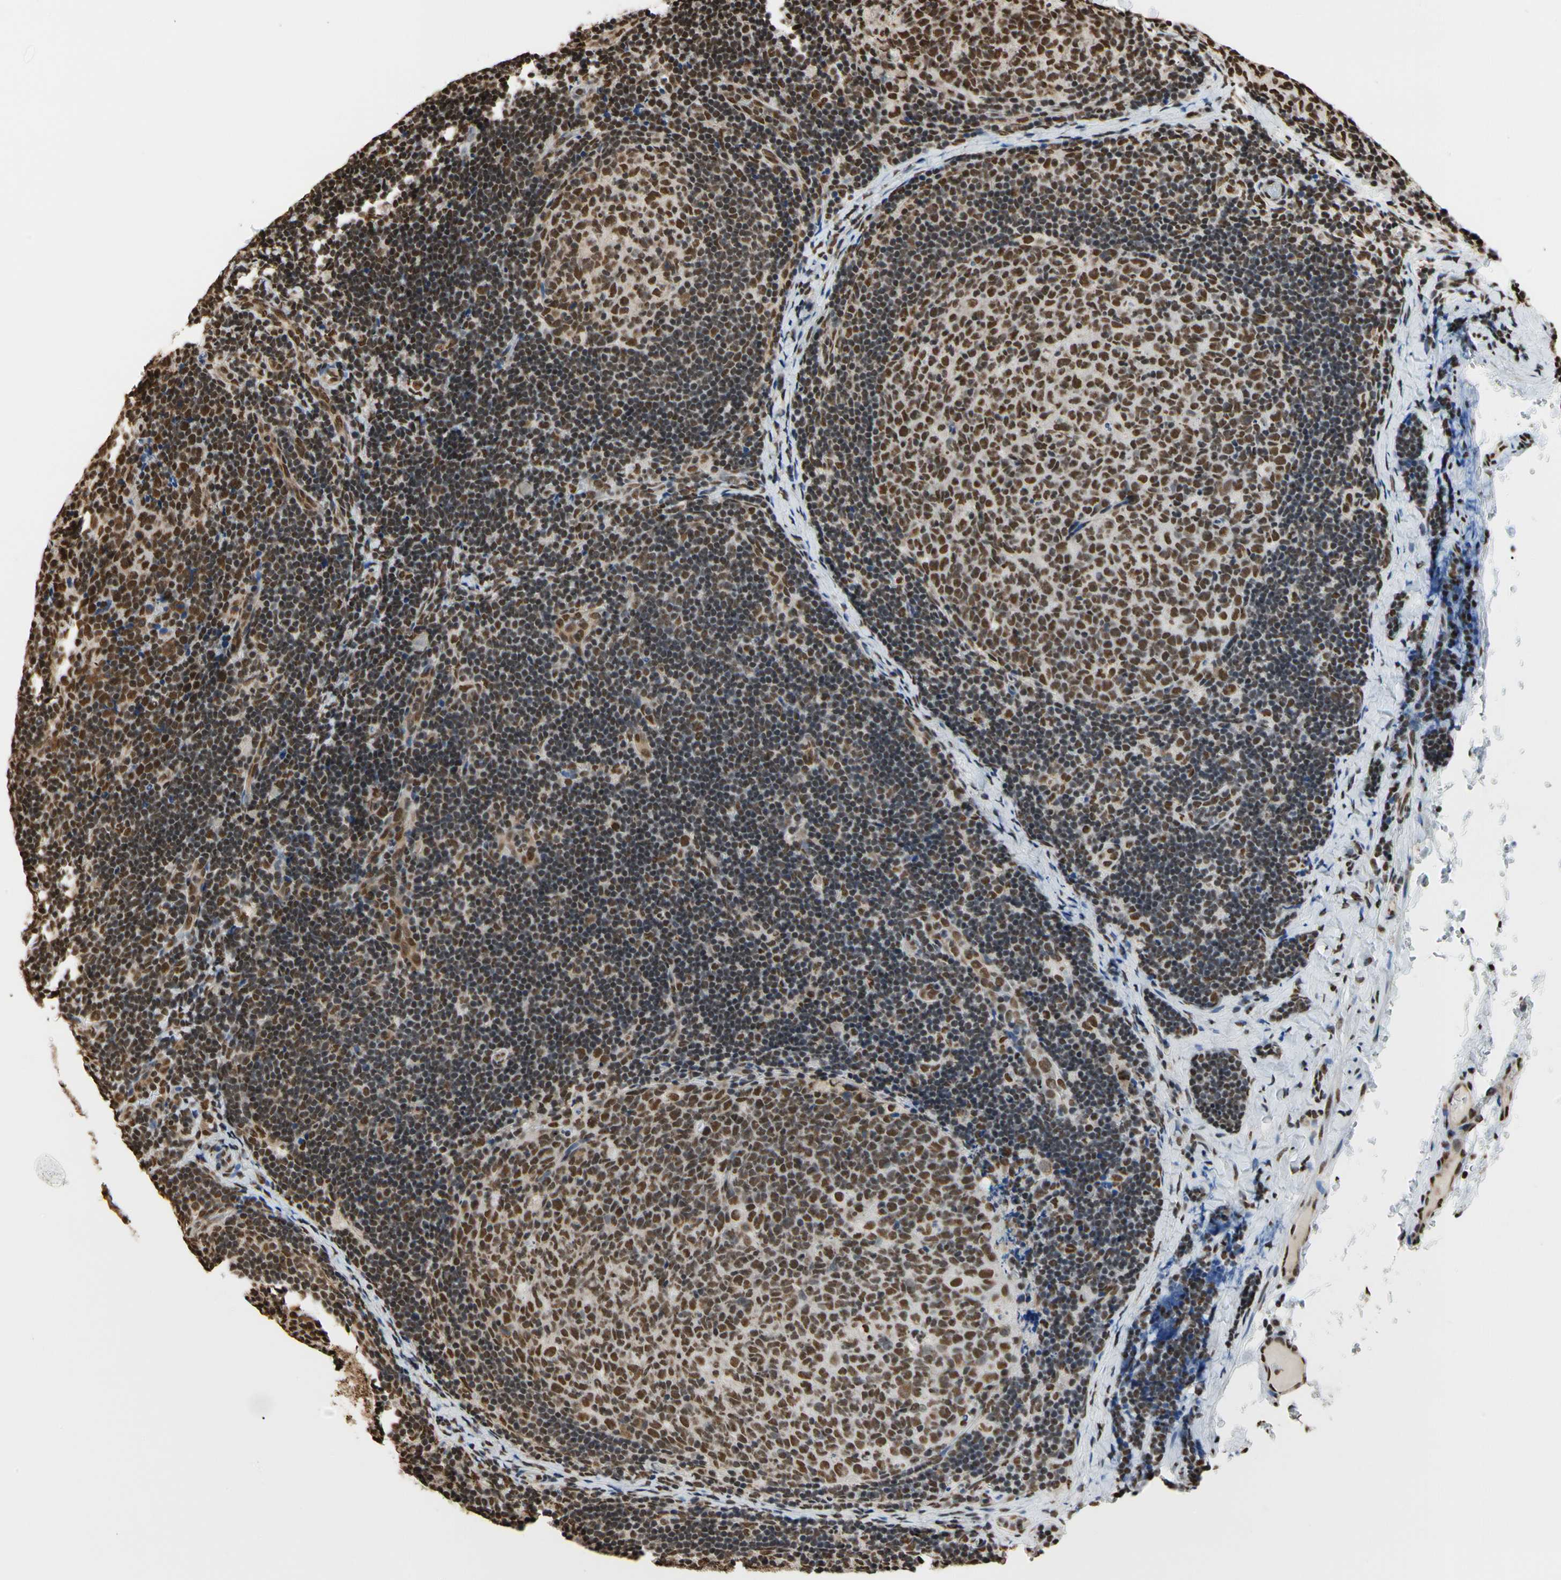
{"staining": {"intensity": "strong", "quantity": ">75%", "location": "nuclear"}, "tissue": "lymph node", "cell_type": "Germinal center cells", "image_type": "normal", "snomed": [{"axis": "morphology", "description": "Normal tissue, NOS"}, {"axis": "topography", "description": "Lymph node"}], "caption": "Immunohistochemical staining of unremarkable human lymph node exhibits >75% levels of strong nuclear protein expression in approximately >75% of germinal center cells.", "gene": "HNRNPK", "patient": {"sex": "female", "age": 14}}